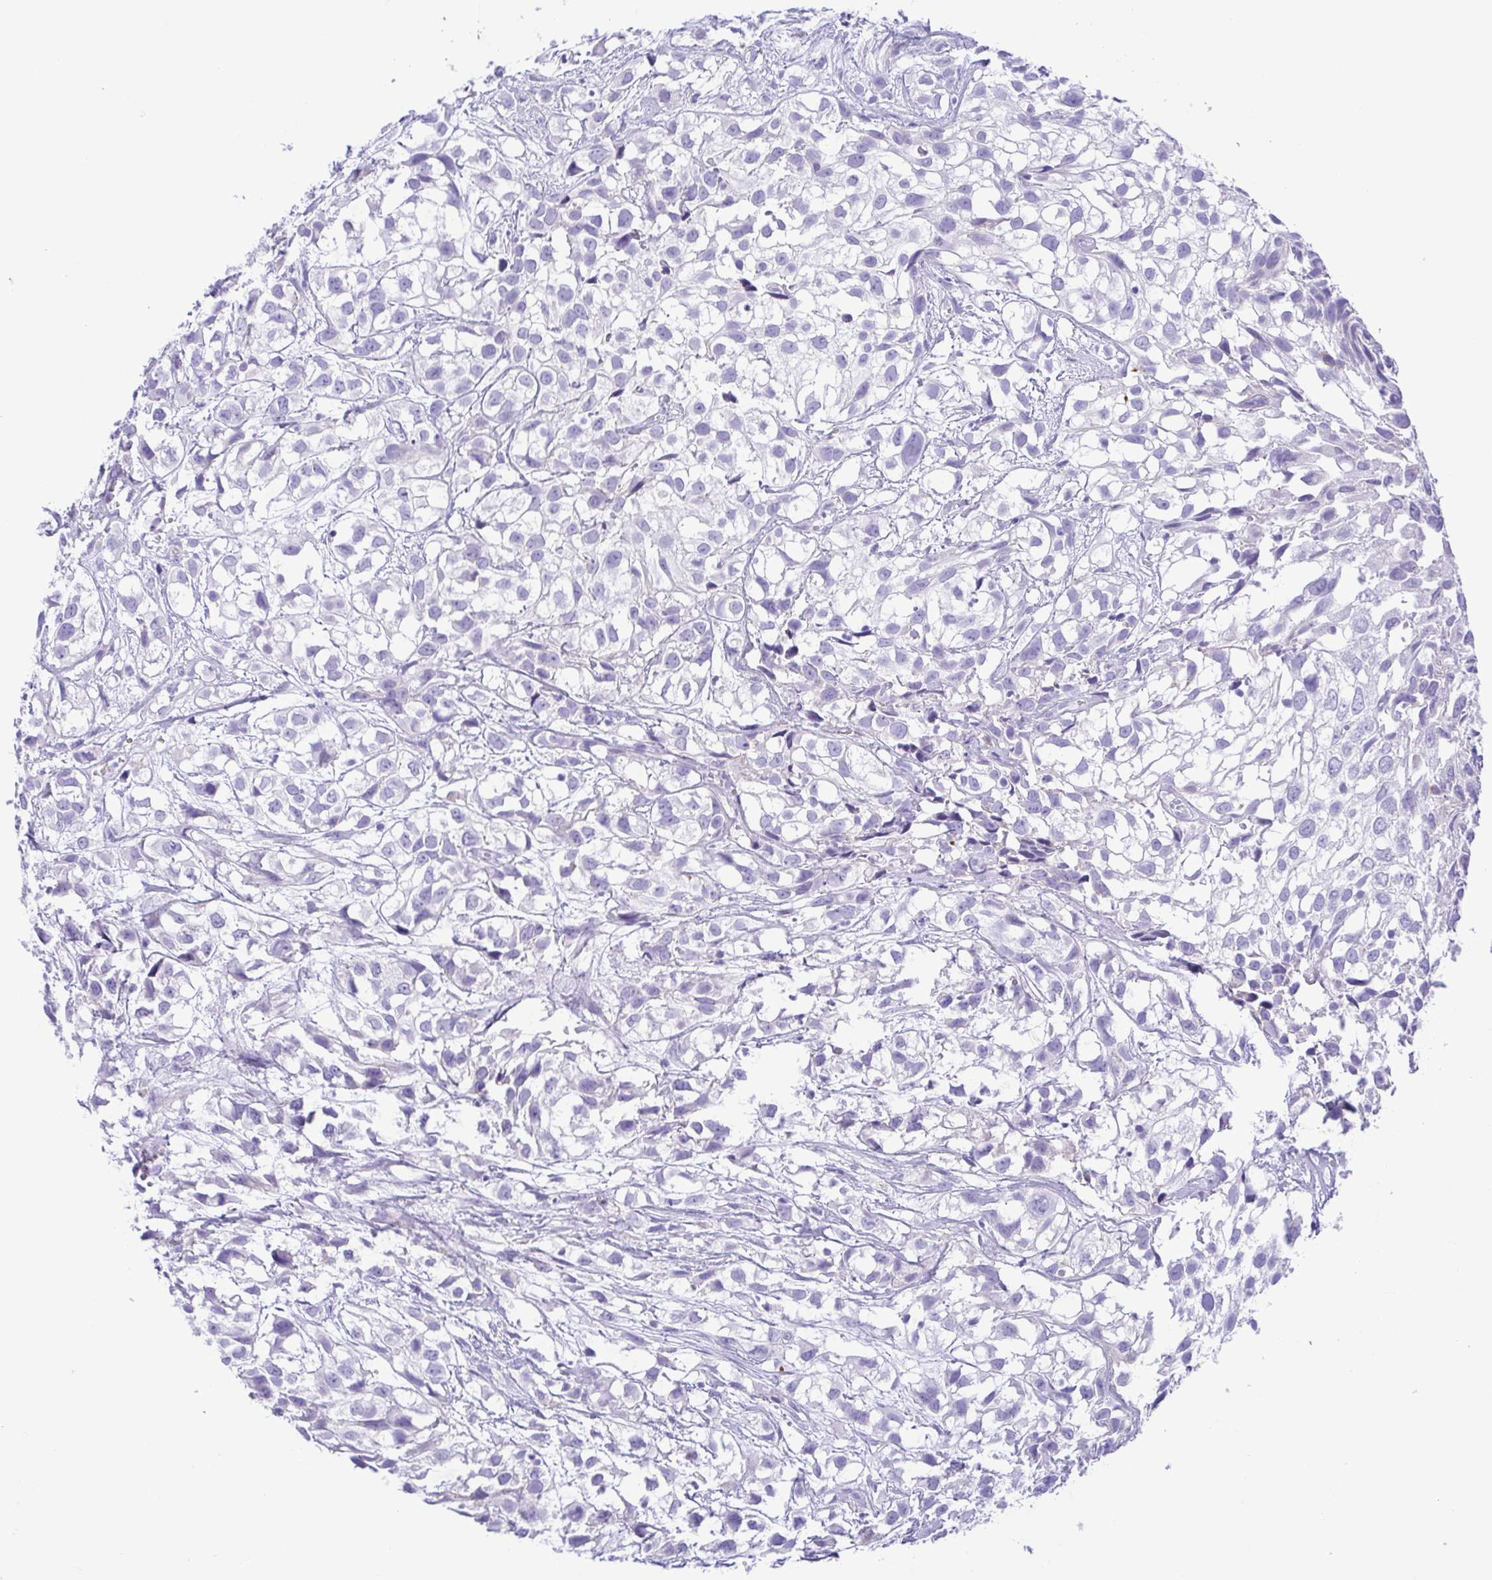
{"staining": {"intensity": "negative", "quantity": "none", "location": "none"}, "tissue": "urothelial cancer", "cell_type": "Tumor cells", "image_type": "cancer", "snomed": [{"axis": "morphology", "description": "Urothelial carcinoma, High grade"}, {"axis": "topography", "description": "Urinary bladder"}], "caption": "IHC of high-grade urothelial carcinoma exhibits no staining in tumor cells.", "gene": "GPR182", "patient": {"sex": "male", "age": 56}}